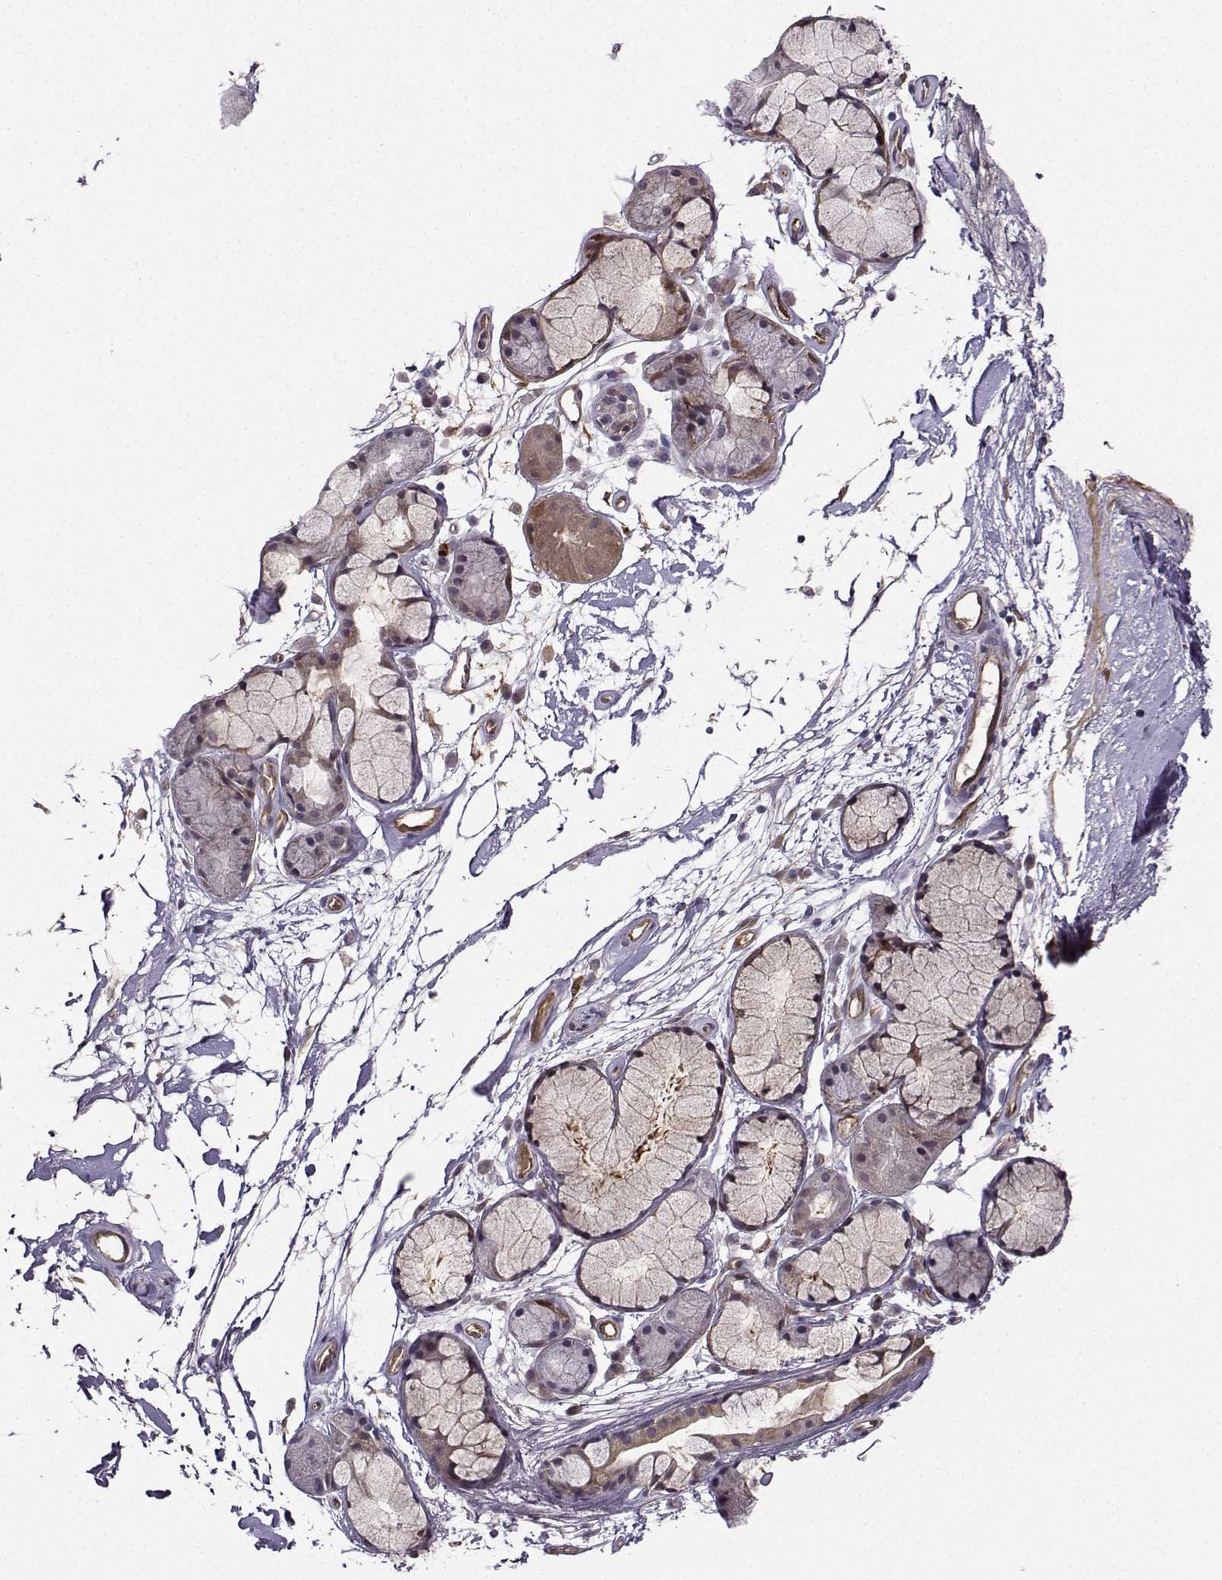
{"staining": {"intensity": "negative", "quantity": "none", "location": "none"}, "tissue": "soft tissue", "cell_type": "Chondrocytes", "image_type": "normal", "snomed": [{"axis": "morphology", "description": "Normal tissue, NOS"}, {"axis": "morphology", "description": "Squamous cell carcinoma, NOS"}, {"axis": "topography", "description": "Cartilage tissue"}, {"axis": "topography", "description": "Lung"}], "caption": "DAB immunohistochemical staining of normal soft tissue demonstrates no significant staining in chondrocytes. Brightfield microscopy of immunohistochemistry stained with DAB (3,3'-diaminobenzidine) (brown) and hematoxylin (blue), captured at high magnification.", "gene": "NQO1", "patient": {"sex": "male", "age": 66}}